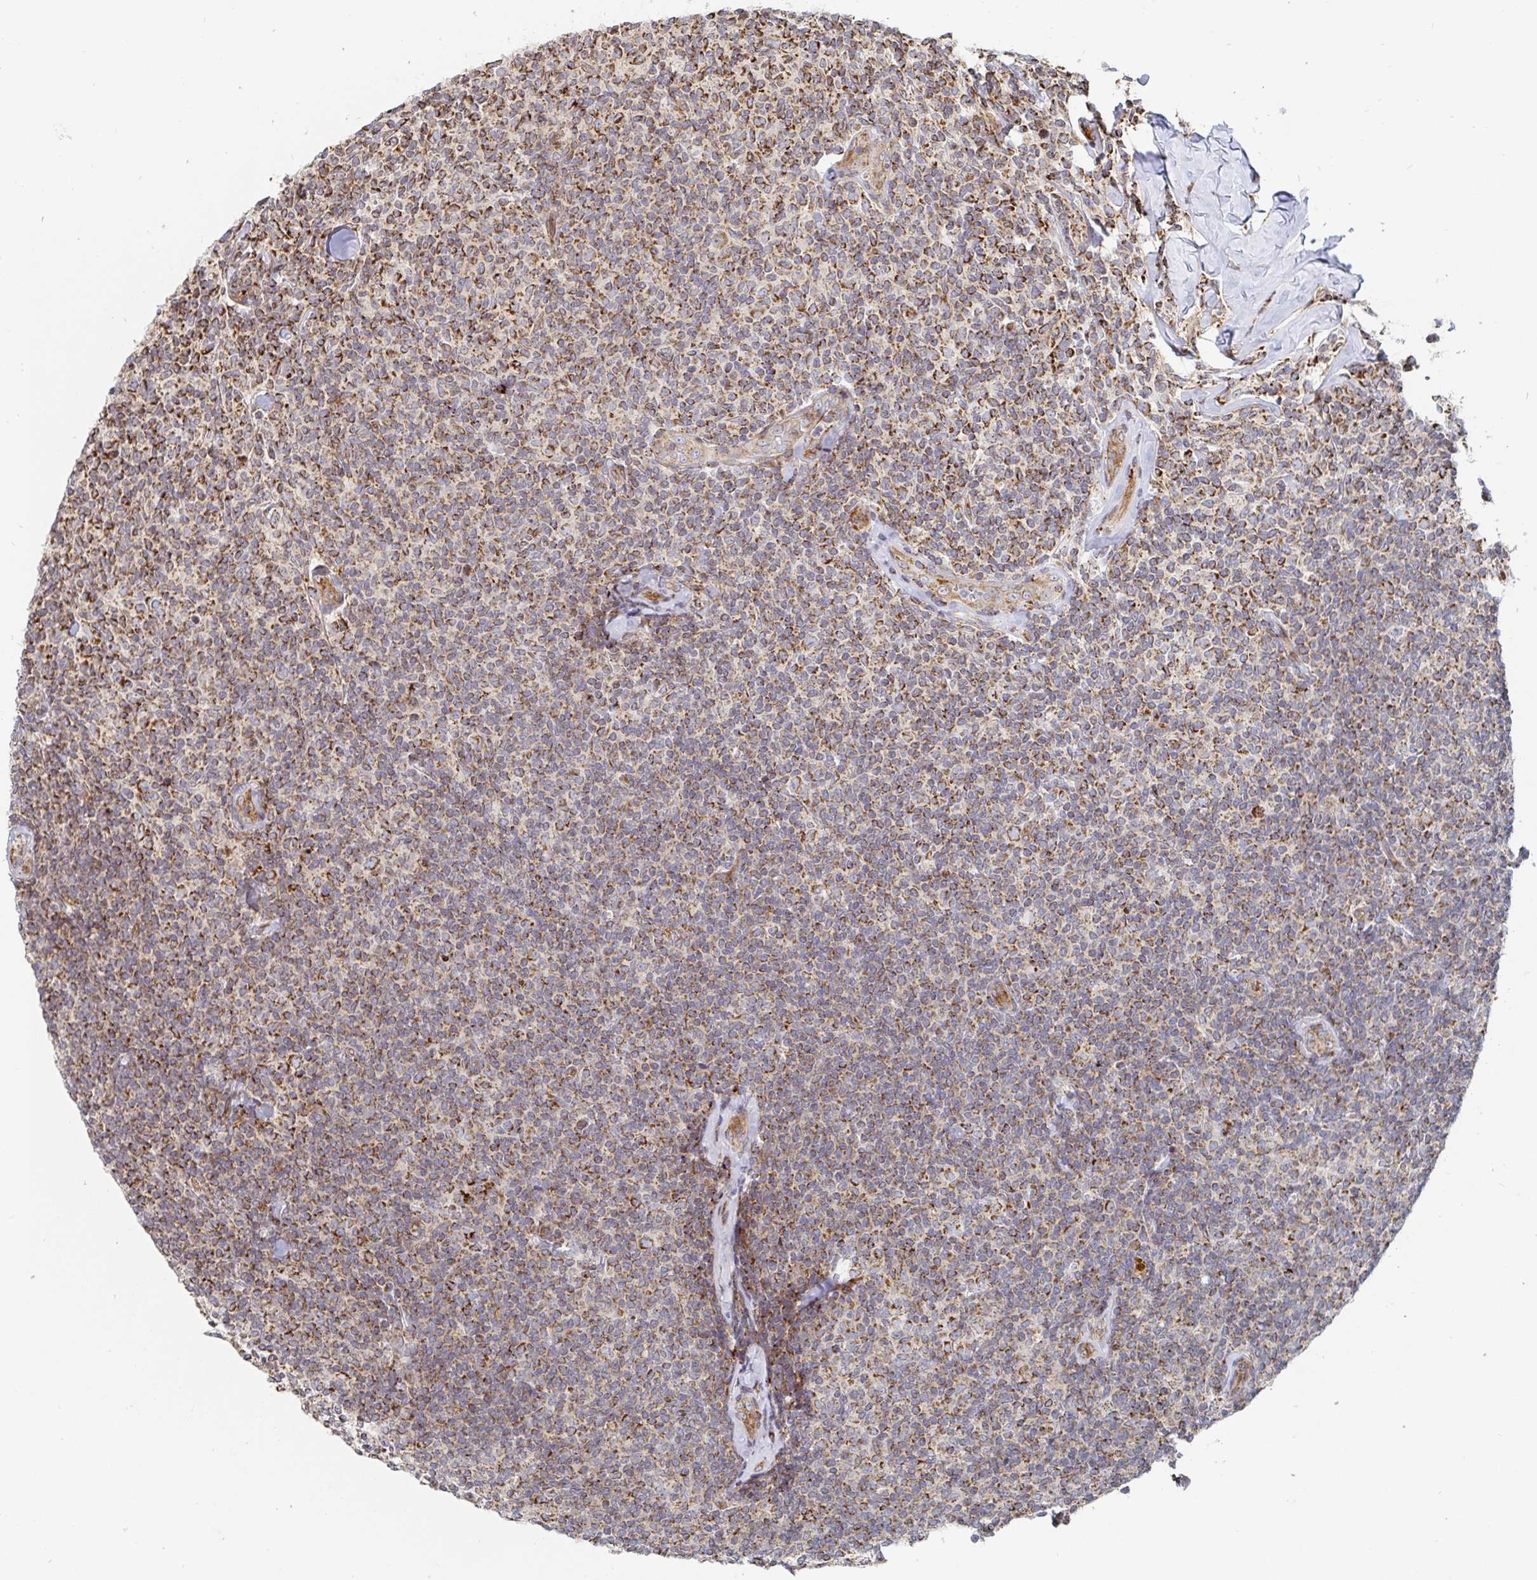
{"staining": {"intensity": "moderate", "quantity": ">75%", "location": "cytoplasmic/membranous"}, "tissue": "lymphoma", "cell_type": "Tumor cells", "image_type": "cancer", "snomed": [{"axis": "morphology", "description": "Malignant lymphoma, non-Hodgkin's type, Low grade"}, {"axis": "topography", "description": "Lymph node"}], "caption": "Lymphoma stained for a protein displays moderate cytoplasmic/membranous positivity in tumor cells. Nuclei are stained in blue.", "gene": "STARD8", "patient": {"sex": "female", "age": 56}}